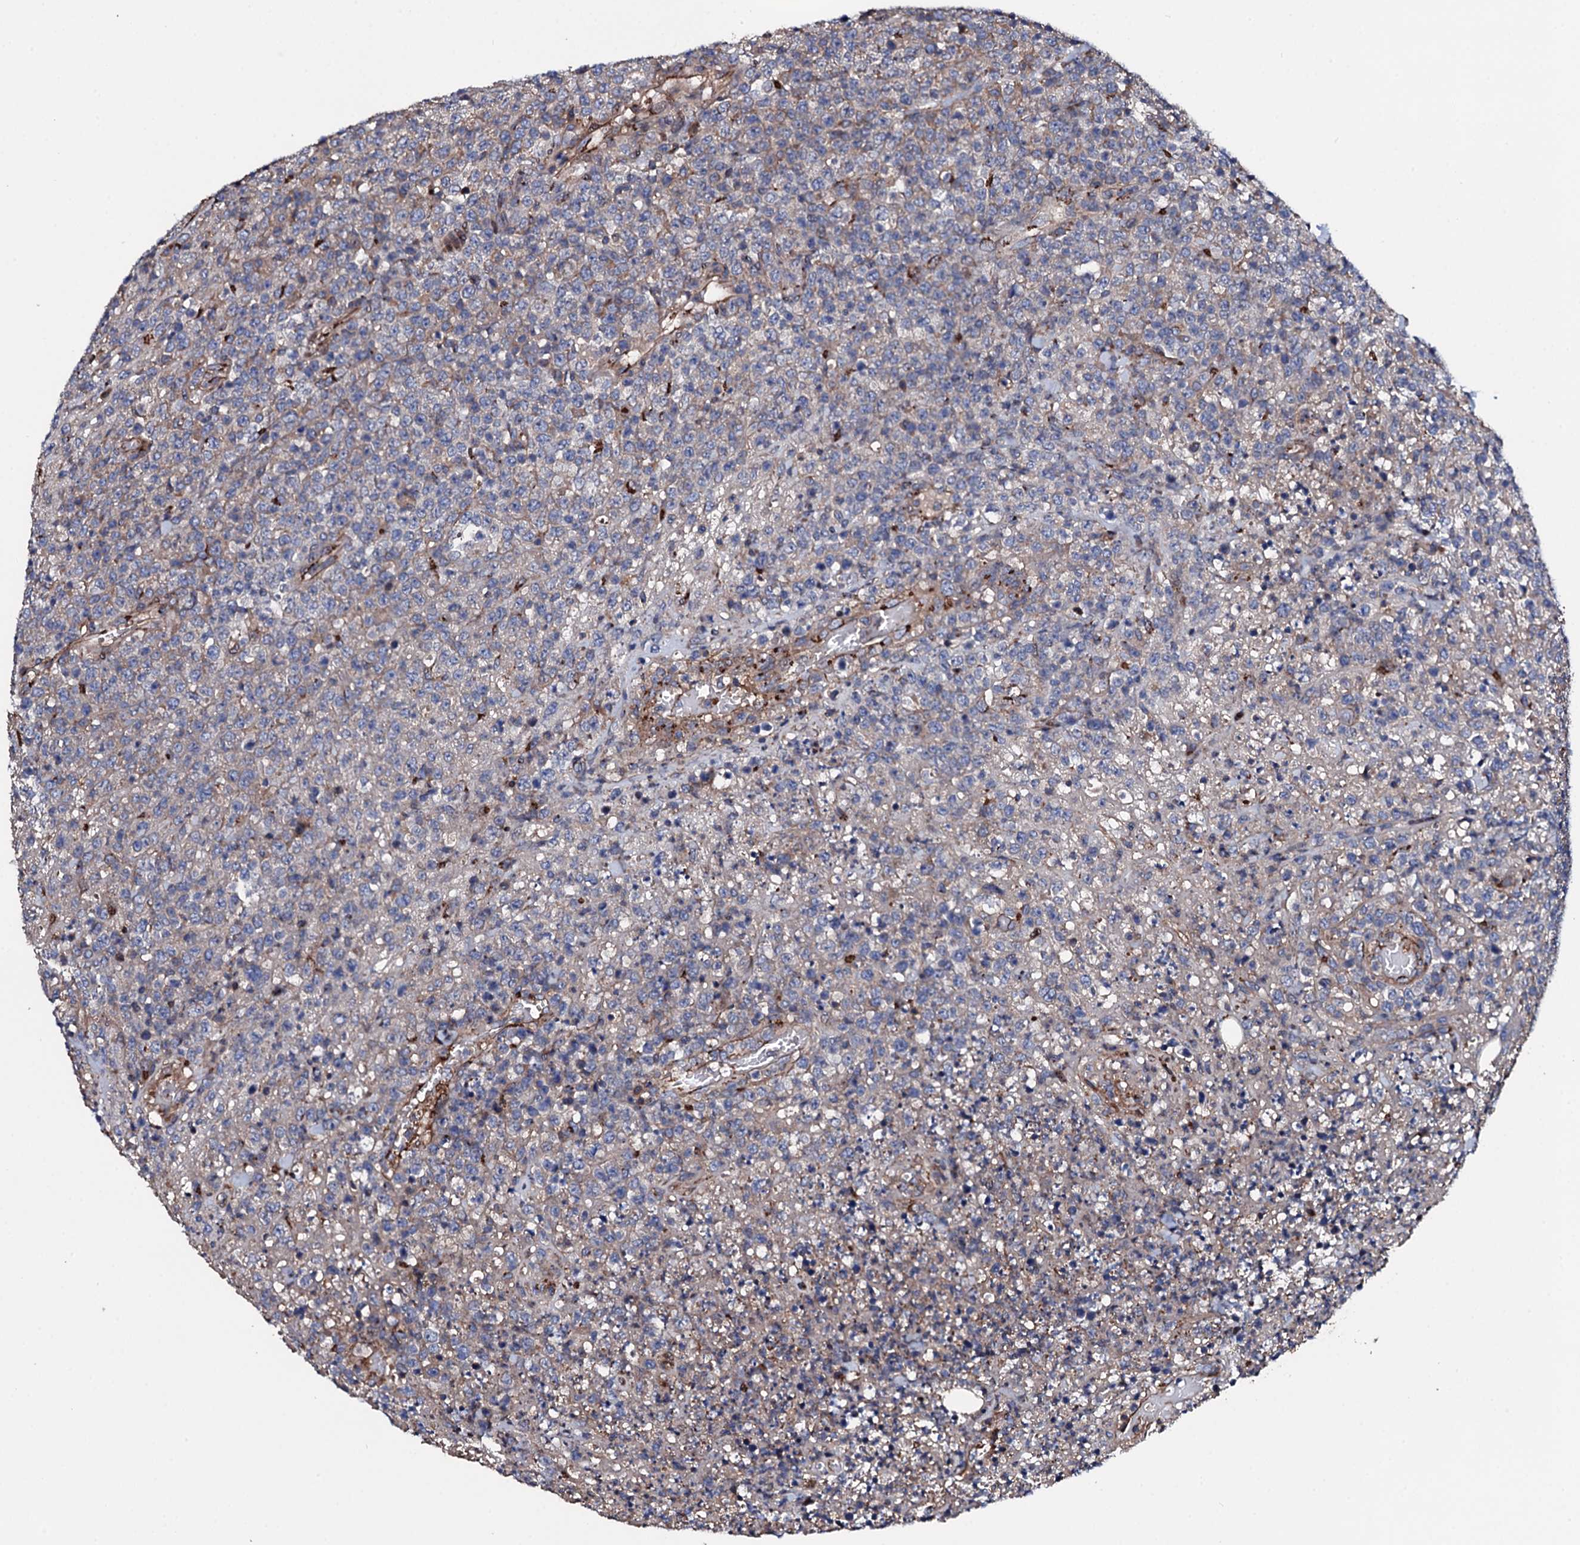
{"staining": {"intensity": "weak", "quantity": "<25%", "location": "cytoplasmic/membranous"}, "tissue": "lymphoma", "cell_type": "Tumor cells", "image_type": "cancer", "snomed": [{"axis": "morphology", "description": "Malignant lymphoma, non-Hodgkin's type, High grade"}, {"axis": "topography", "description": "Colon"}], "caption": "A histopathology image of malignant lymphoma, non-Hodgkin's type (high-grade) stained for a protein demonstrates no brown staining in tumor cells. (DAB immunohistochemistry (IHC) with hematoxylin counter stain).", "gene": "PLET1", "patient": {"sex": "female", "age": 53}}